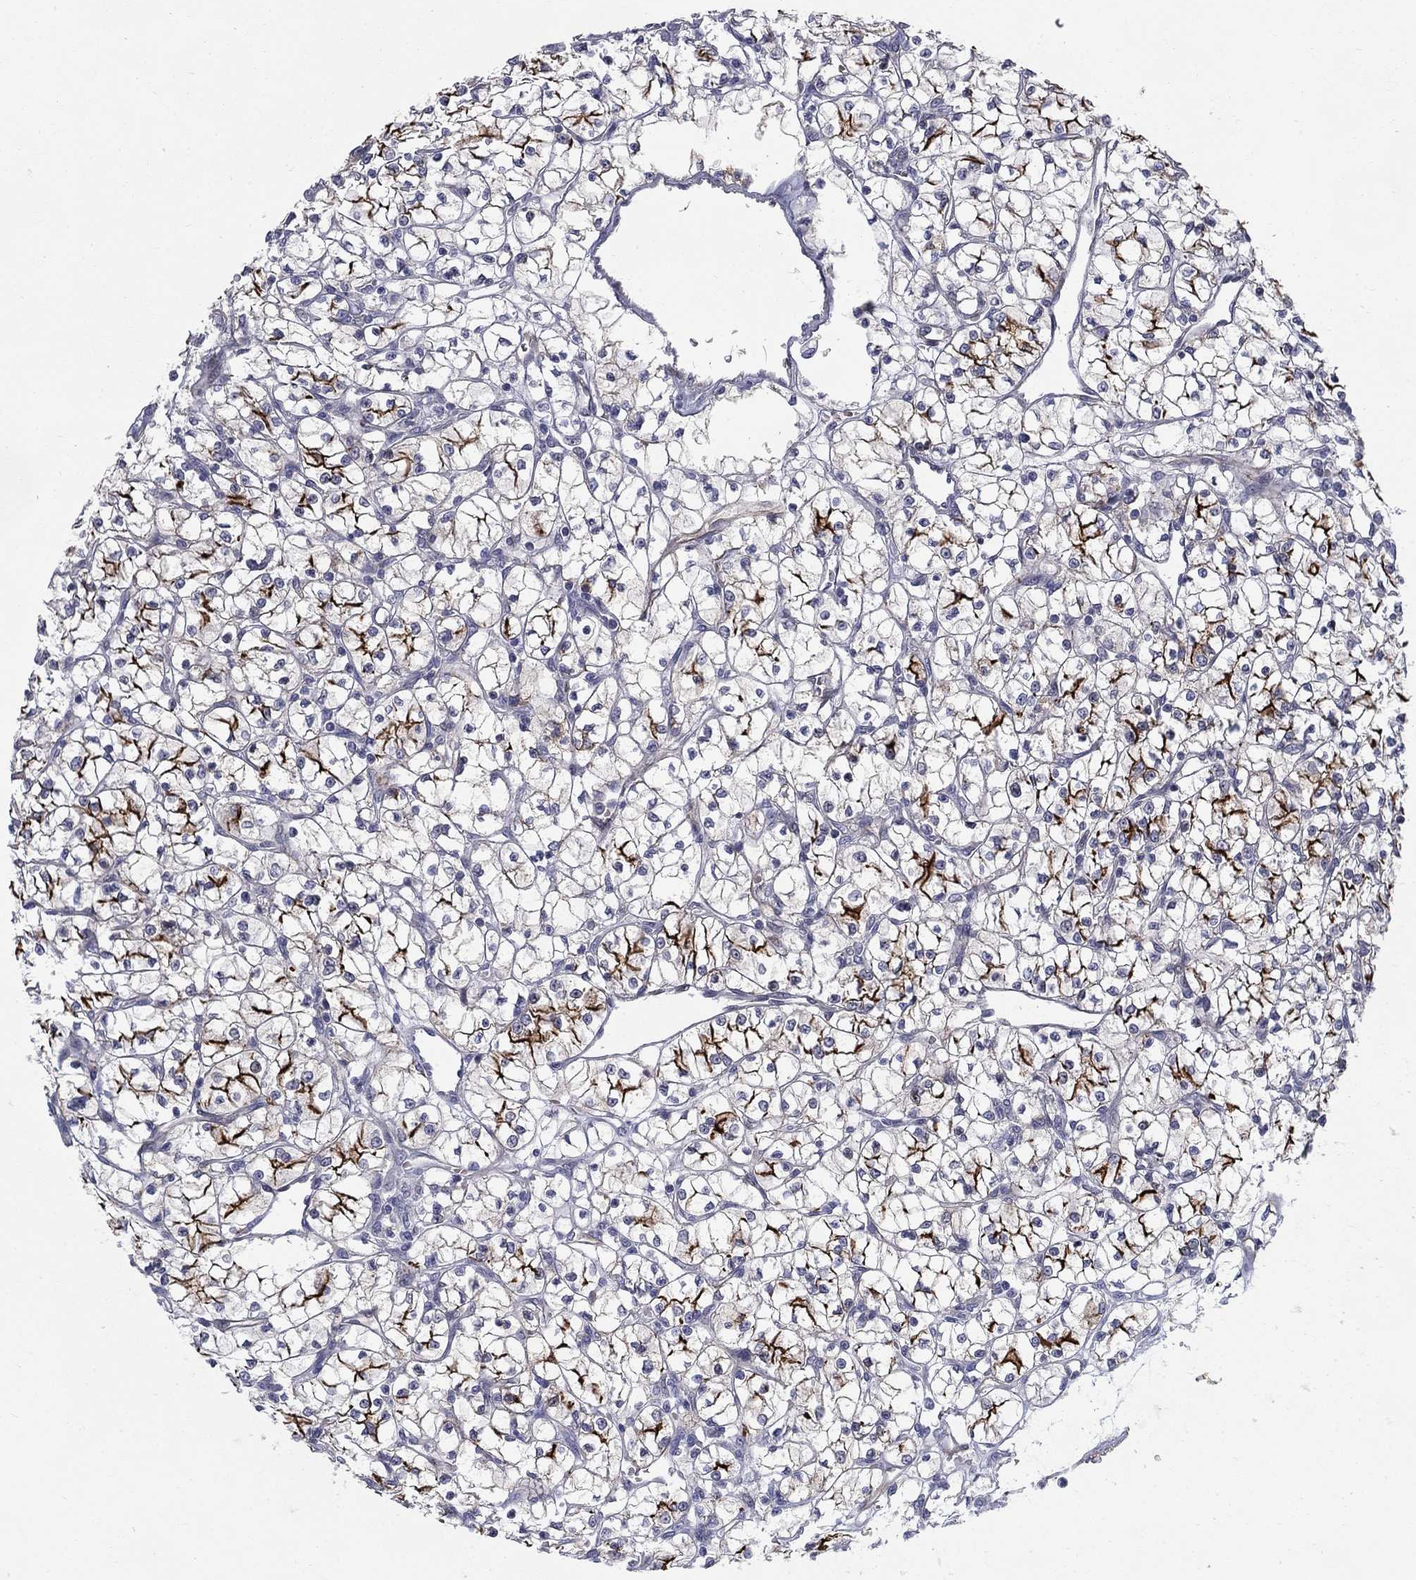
{"staining": {"intensity": "strong", "quantity": "25%-75%", "location": "cytoplasmic/membranous"}, "tissue": "renal cancer", "cell_type": "Tumor cells", "image_type": "cancer", "snomed": [{"axis": "morphology", "description": "Adenocarcinoma, NOS"}, {"axis": "topography", "description": "Kidney"}], "caption": "Approximately 25%-75% of tumor cells in renal cancer (adenocarcinoma) display strong cytoplasmic/membranous protein expression as visualized by brown immunohistochemical staining.", "gene": "SLC1A1", "patient": {"sex": "female", "age": 64}}